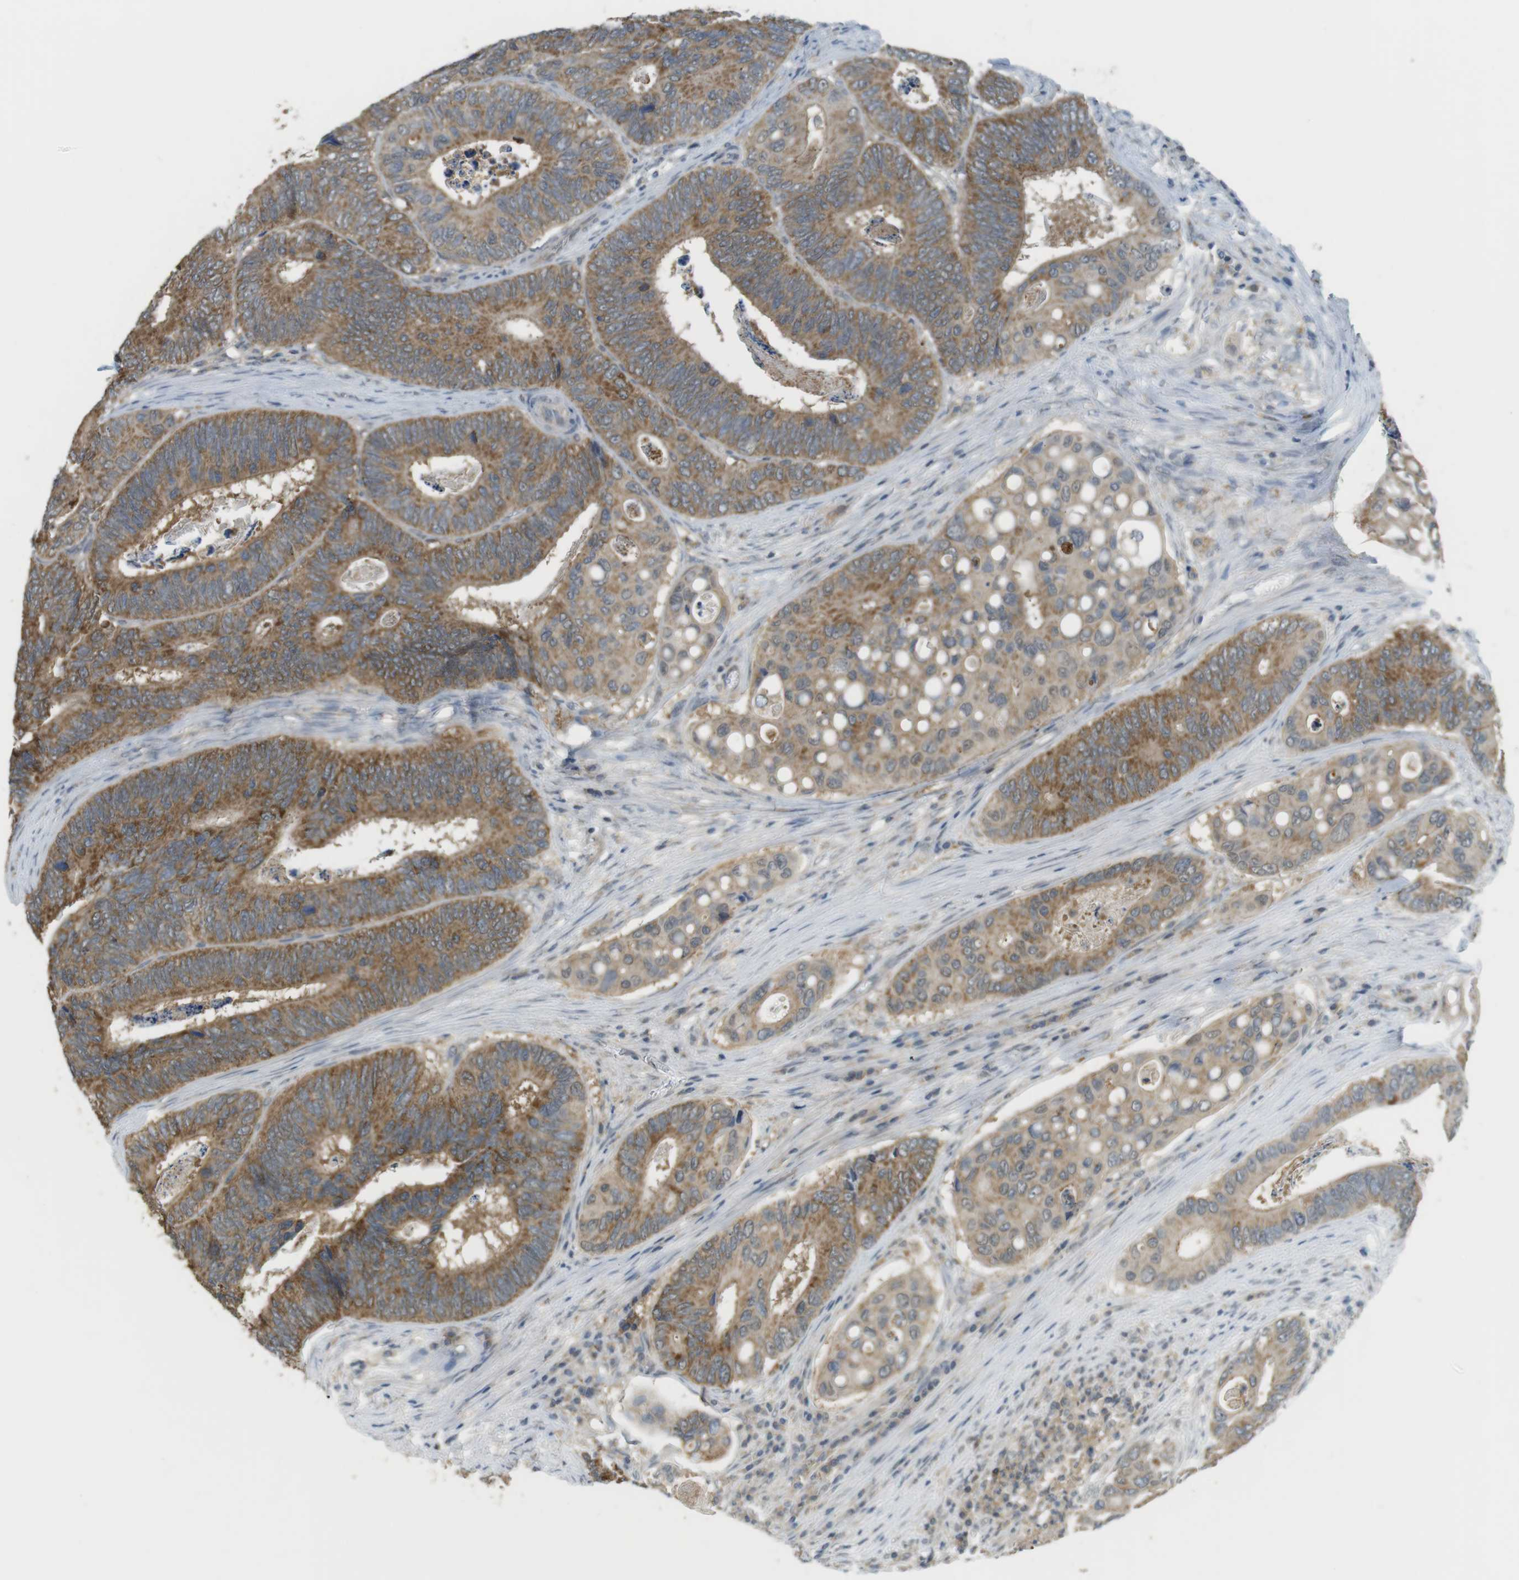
{"staining": {"intensity": "moderate", "quantity": ">75%", "location": "cytoplasmic/membranous"}, "tissue": "colorectal cancer", "cell_type": "Tumor cells", "image_type": "cancer", "snomed": [{"axis": "morphology", "description": "Inflammation, NOS"}, {"axis": "morphology", "description": "Adenocarcinoma, NOS"}, {"axis": "topography", "description": "Colon"}], "caption": "Colorectal adenocarcinoma stained for a protein displays moderate cytoplasmic/membranous positivity in tumor cells.", "gene": "BRI3BP", "patient": {"sex": "male", "age": 72}}